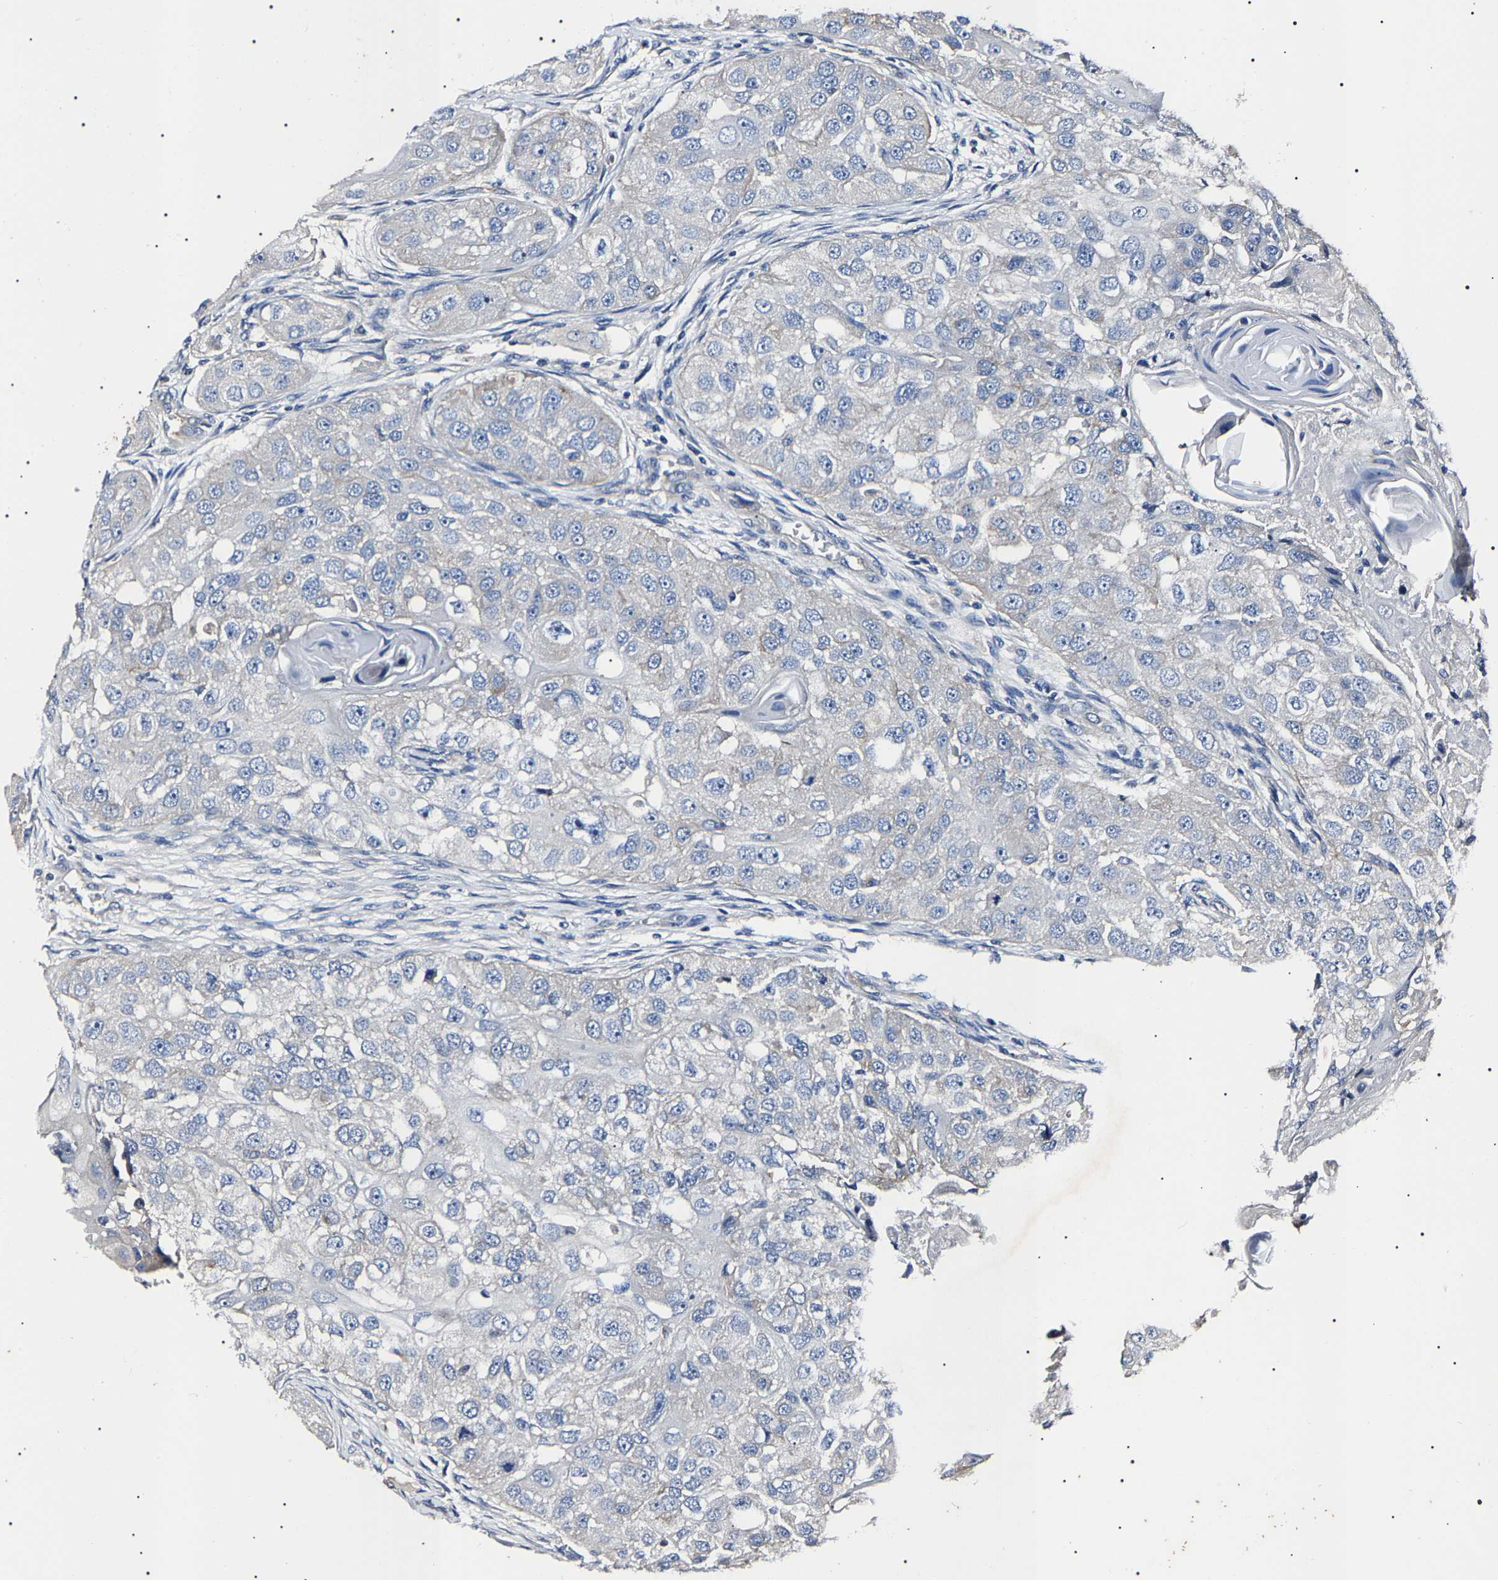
{"staining": {"intensity": "negative", "quantity": "none", "location": "none"}, "tissue": "head and neck cancer", "cell_type": "Tumor cells", "image_type": "cancer", "snomed": [{"axis": "morphology", "description": "Normal tissue, NOS"}, {"axis": "morphology", "description": "Squamous cell carcinoma, NOS"}, {"axis": "topography", "description": "Skeletal muscle"}, {"axis": "topography", "description": "Head-Neck"}], "caption": "This histopathology image is of head and neck cancer (squamous cell carcinoma) stained with immunohistochemistry to label a protein in brown with the nuclei are counter-stained blue. There is no staining in tumor cells.", "gene": "KLHL42", "patient": {"sex": "male", "age": 51}}